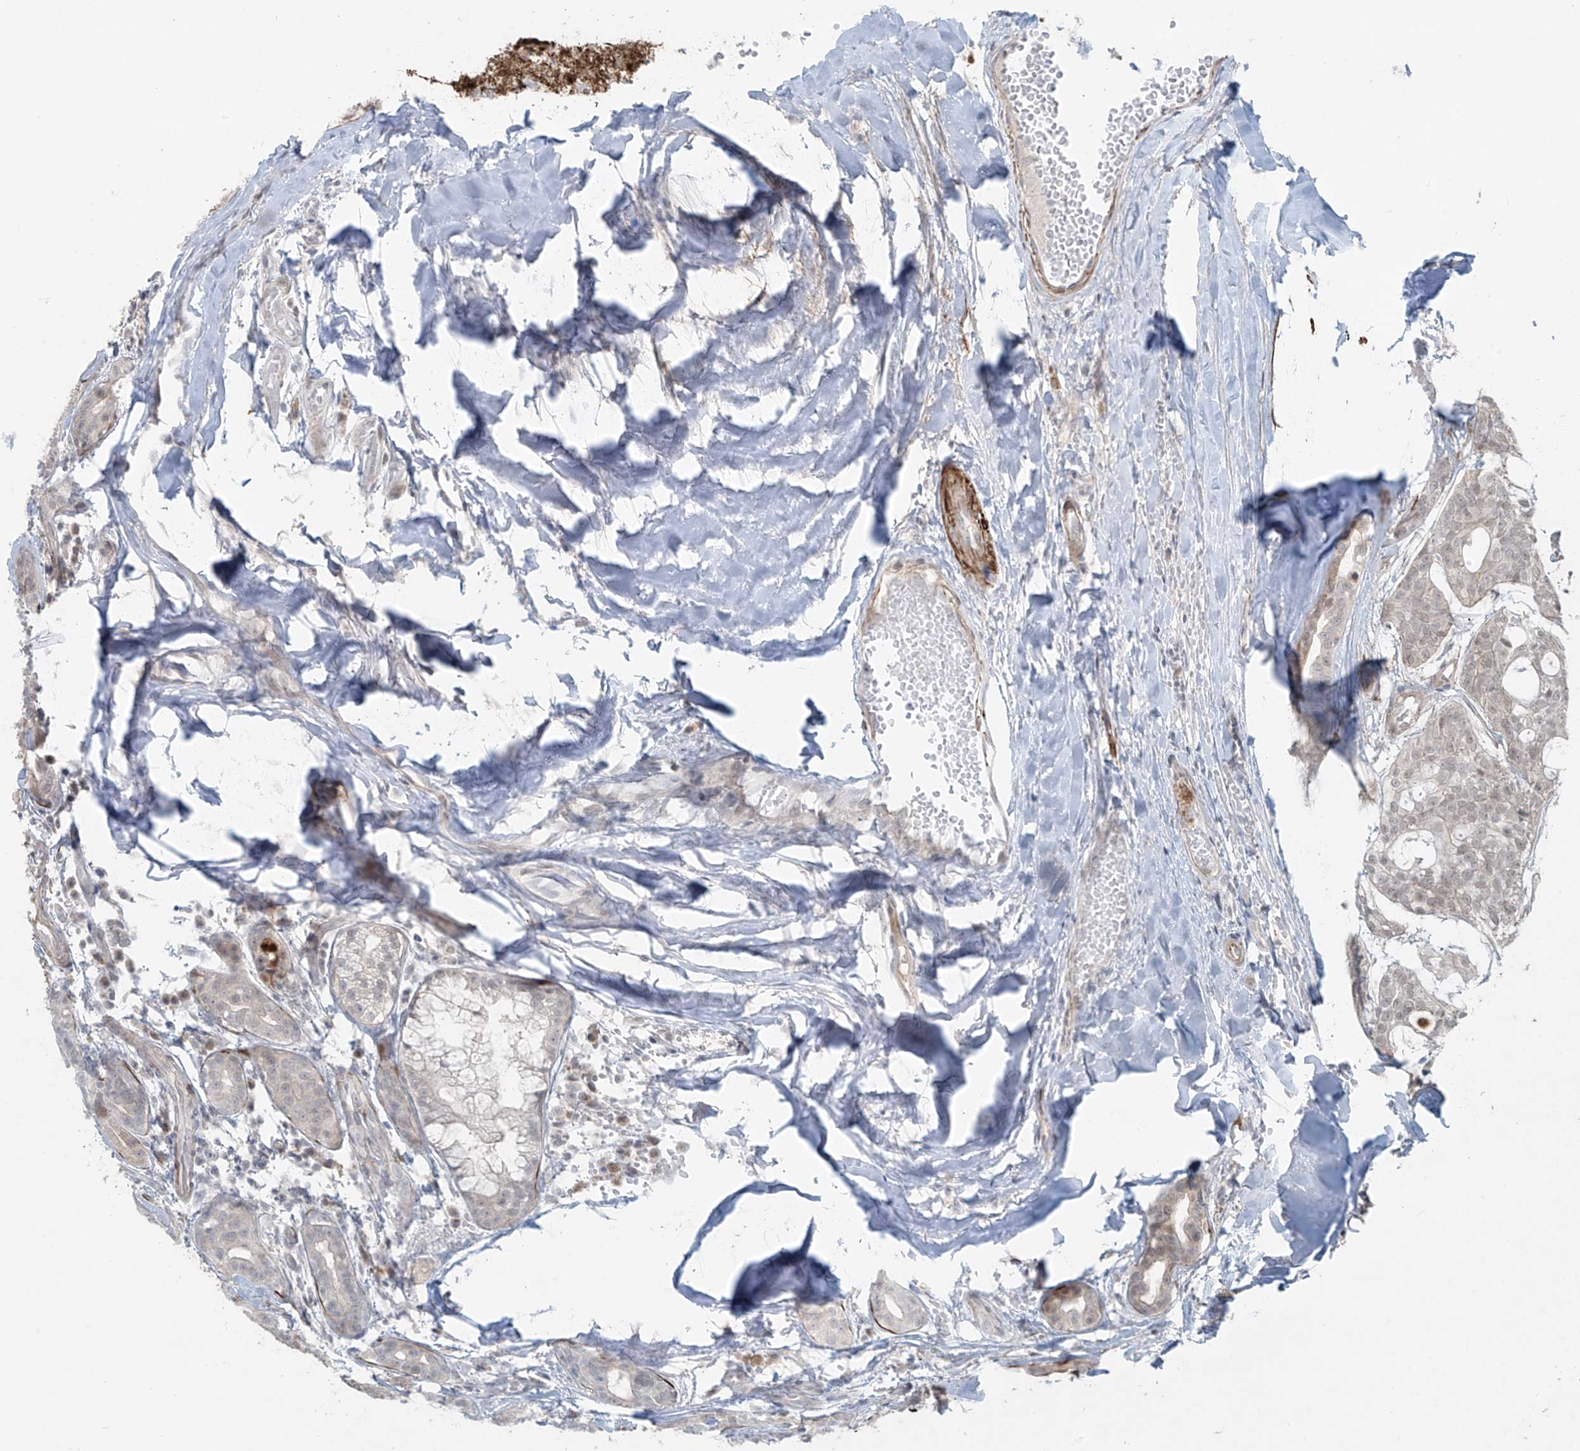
{"staining": {"intensity": "negative", "quantity": "none", "location": "none"}, "tissue": "head and neck cancer", "cell_type": "Tumor cells", "image_type": "cancer", "snomed": [{"axis": "morphology", "description": "Adenocarcinoma, NOS"}, {"axis": "topography", "description": "Head-Neck"}], "caption": "Adenocarcinoma (head and neck) was stained to show a protein in brown. There is no significant positivity in tumor cells. (Brightfield microscopy of DAB (3,3'-diaminobenzidine) immunohistochemistry (IHC) at high magnification).", "gene": "RASGEF1A", "patient": {"sex": "male", "age": 66}}